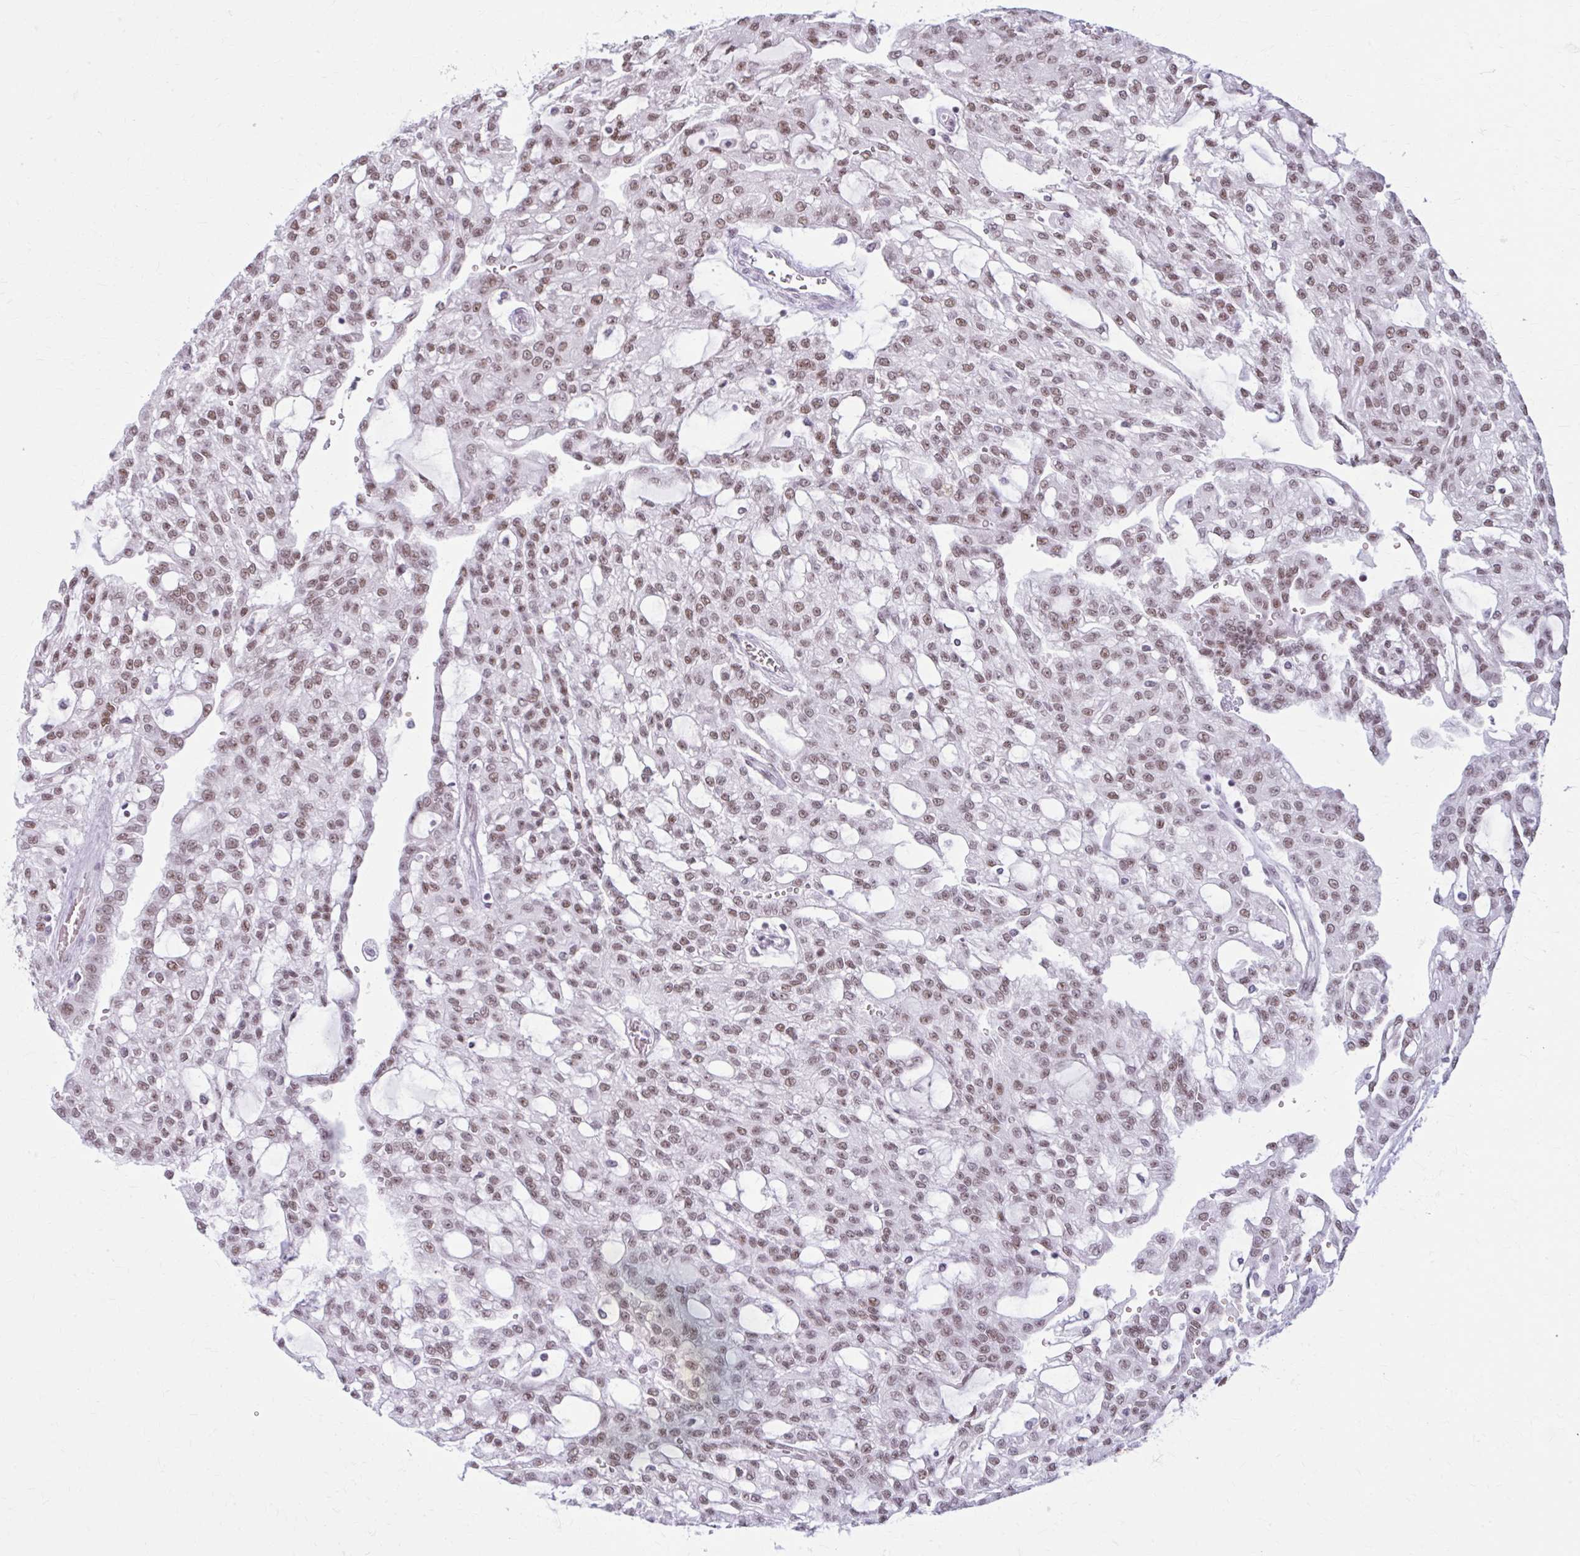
{"staining": {"intensity": "moderate", "quantity": ">75%", "location": "nuclear"}, "tissue": "renal cancer", "cell_type": "Tumor cells", "image_type": "cancer", "snomed": [{"axis": "morphology", "description": "Adenocarcinoma, NOS"}, {"axis": "topography", "description": "Kidney"}], "caption": "Protein analysis of renal adenocarcinoma tissue reveals moderate nuclear positivity in about >75% of tumor cells.", "gene": "PABIR1", "patient": {"sex": "male", "age": 63}}